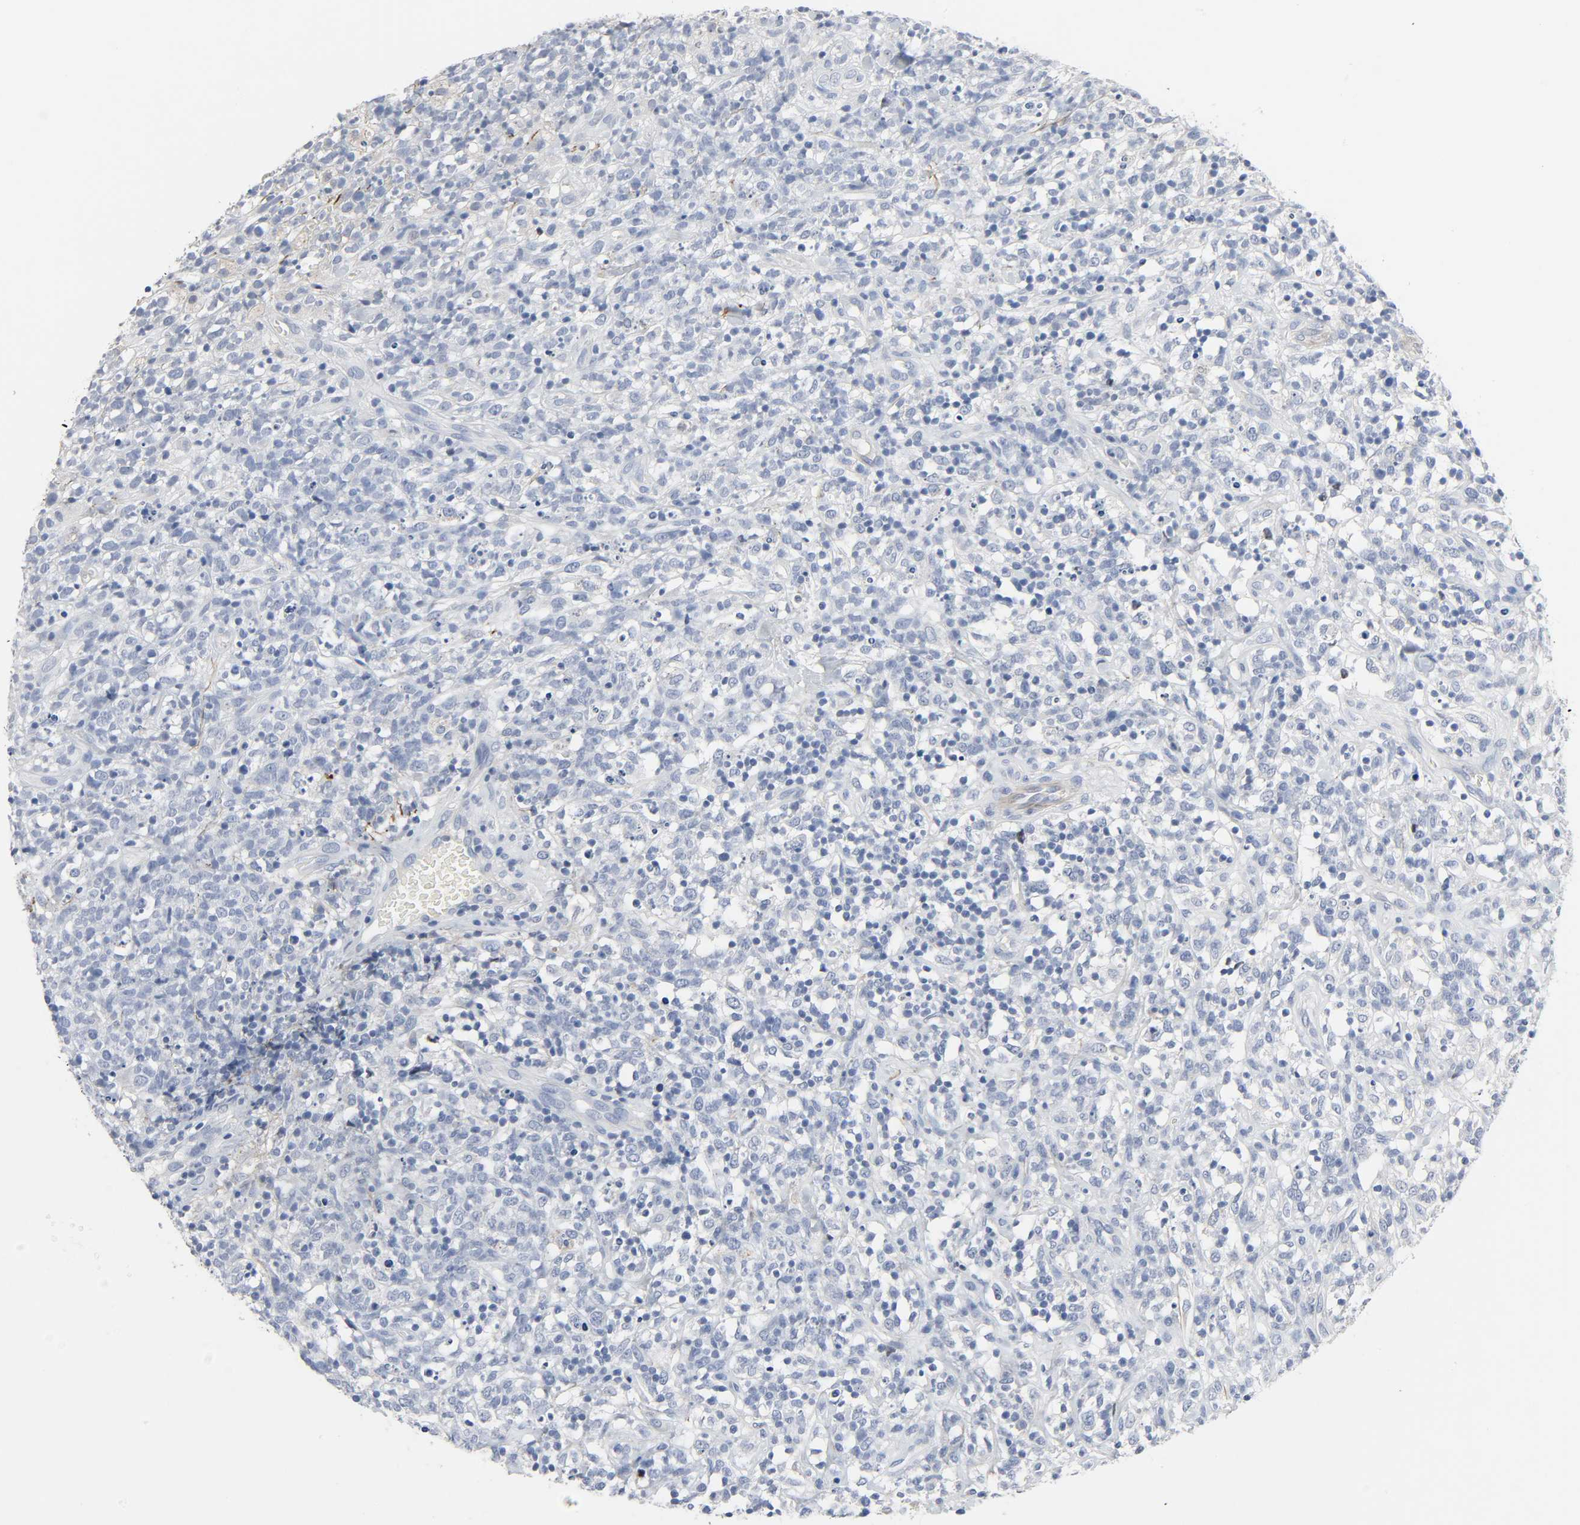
{"staining": {"intensity": "negative", "quantity": "none", "location": "none"}, "tissue": "lymphoma", "cell_type": "Tumor cells", "image_type": "cancer", "snomed": [{"axis": "morphology", "description": "Malignant lymphoma, non-Hodgkin's type, High grade"}, {"axis": "topography", "description": "Lymph node"}], "caption": "Tumor cells are negative for brown protein staining in high-grade malignant lymphoma, non-Hodgkin's type.", "gene": "FBLN5", "patient": {"sex": "female", "age": 73}}